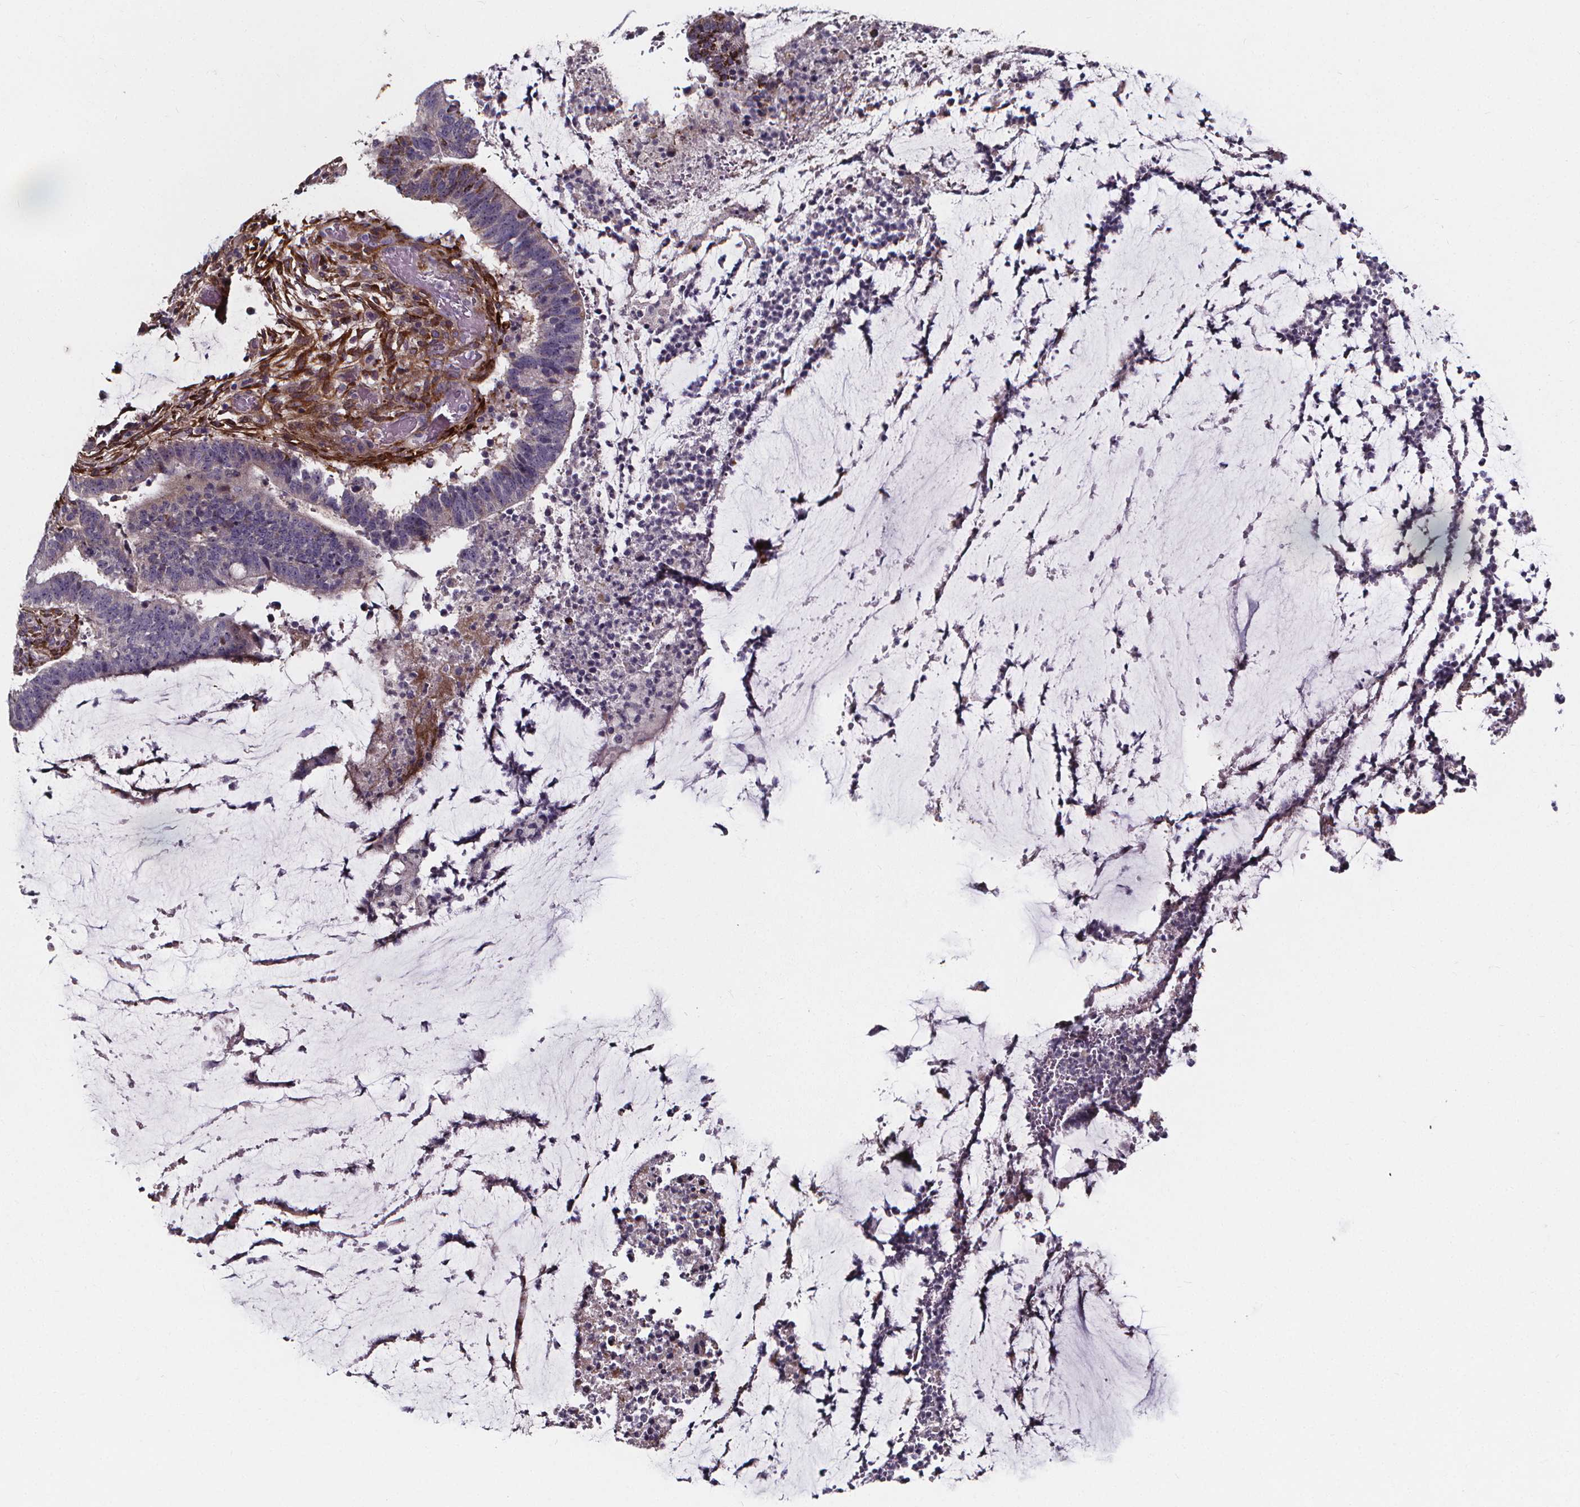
{"staining": {"intensity": "negative", "quantity": "none", "location": "none"}, "tissue": "colorectal cancer", "cell_type": "Tumor cells", "image_type": "cancer", "snomed": [{"axis": "morphology", "description": "Adenocarcinoma, NOS"}, {"axis": "topography", "description": "Colon"}], "caption": "Protein analysis of colorectal adenocarcinoma demonstrates no significant expression in tumor cells. The staining is performed using DAB brown chromogen with nuclei counter-stained in using hematoxylin.", "gene": "AEBP1", "patient": {"sex": "female", "age": 43}}